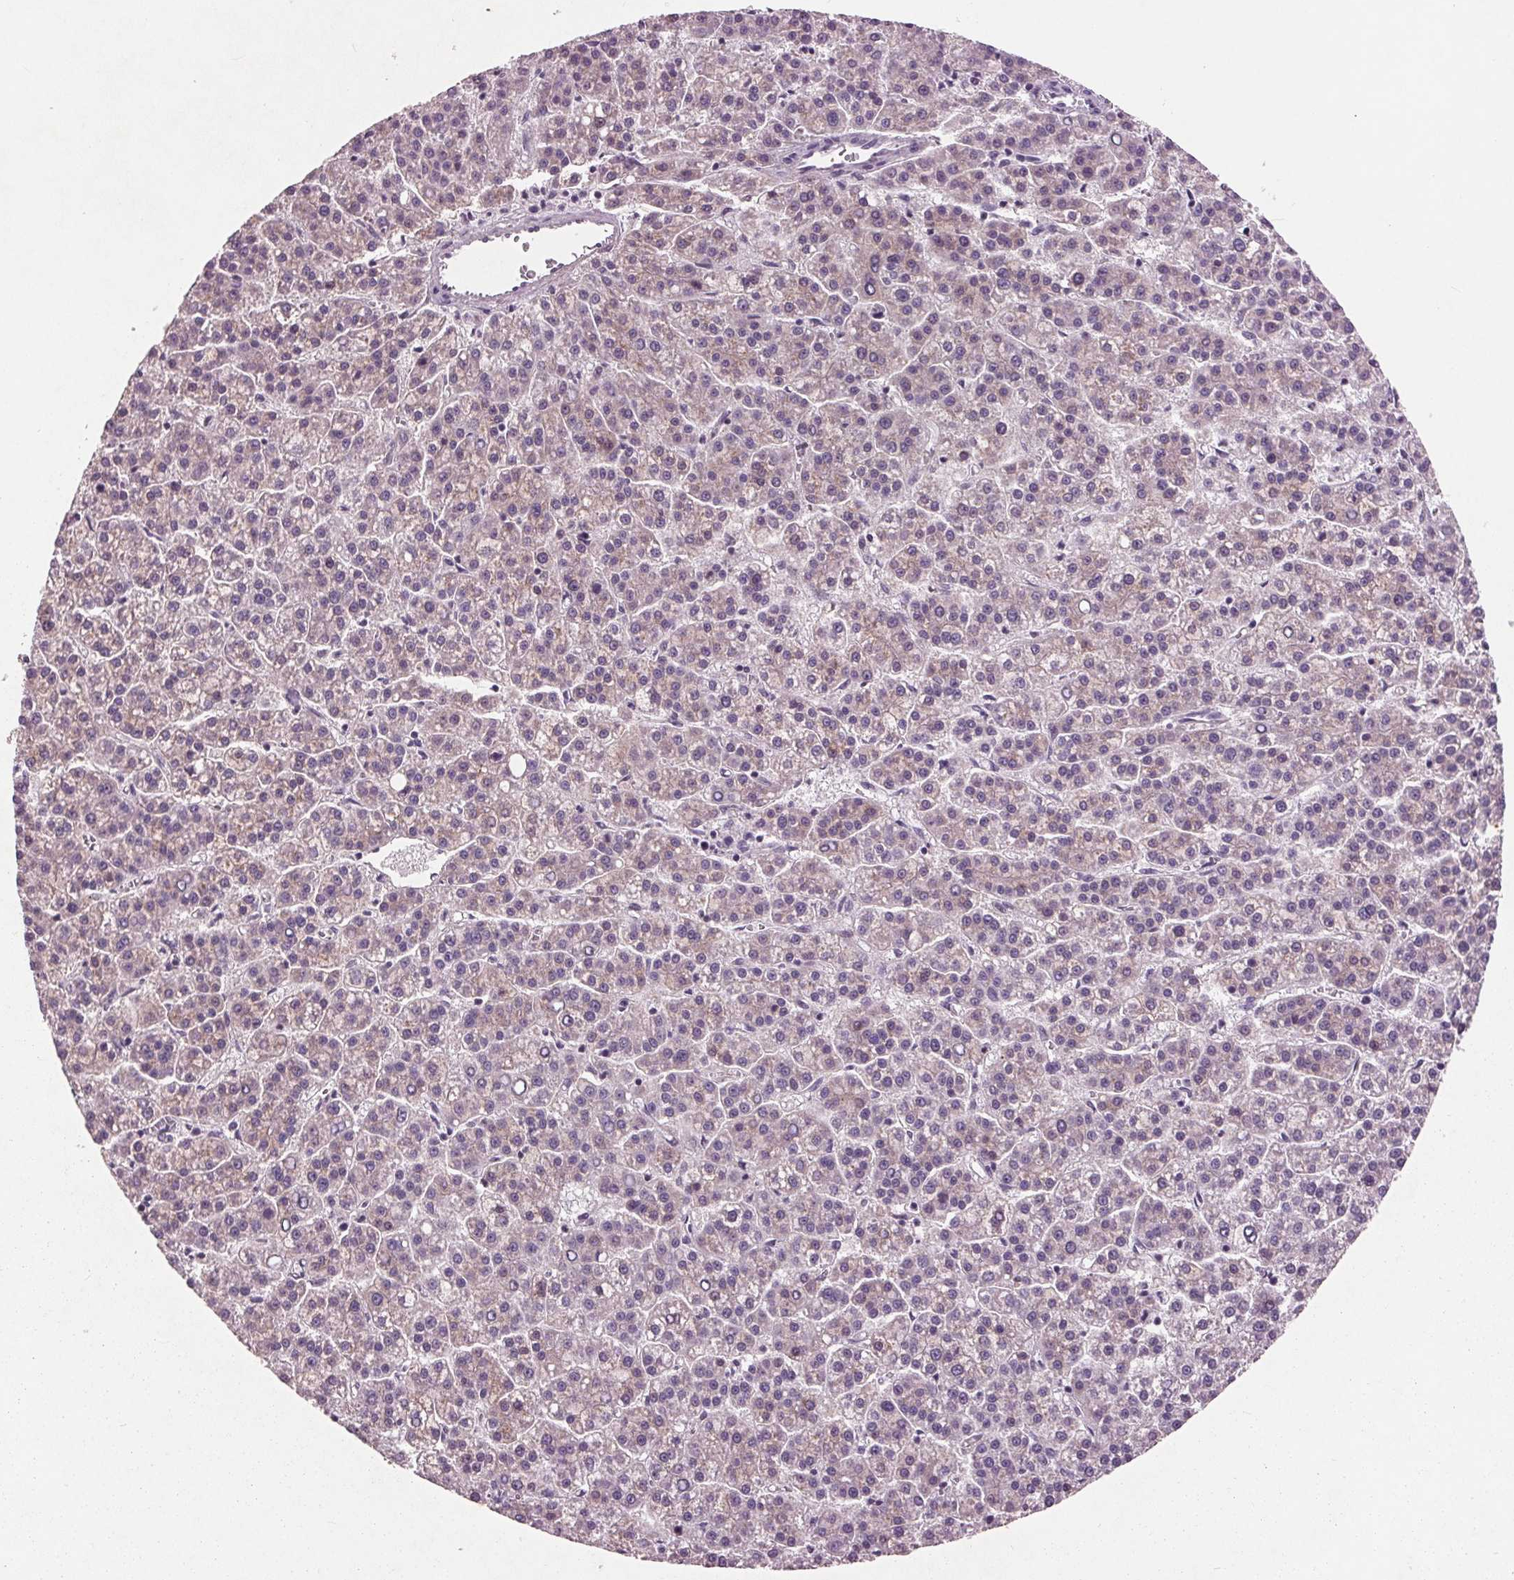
{"staining": {"intensity": "weak", "quantity": "<25%", "location": "cytoplasmic/membranous"}, "tissue": "liver cancer", "cell_type": "Tumor cells", "image_type": "cancer", "snomed": [{"axis": "morphology", "description": "Carcinoma, Hepatocellular, NOS"}, {"axis": "topography", "description": "Liver"}], "caption": "An image of human liver cancer (hepatocellular carcinoma) is negative for staining in tumor cells.", "gene": "C6", "patient": {"sex": "female", "age": 58}}